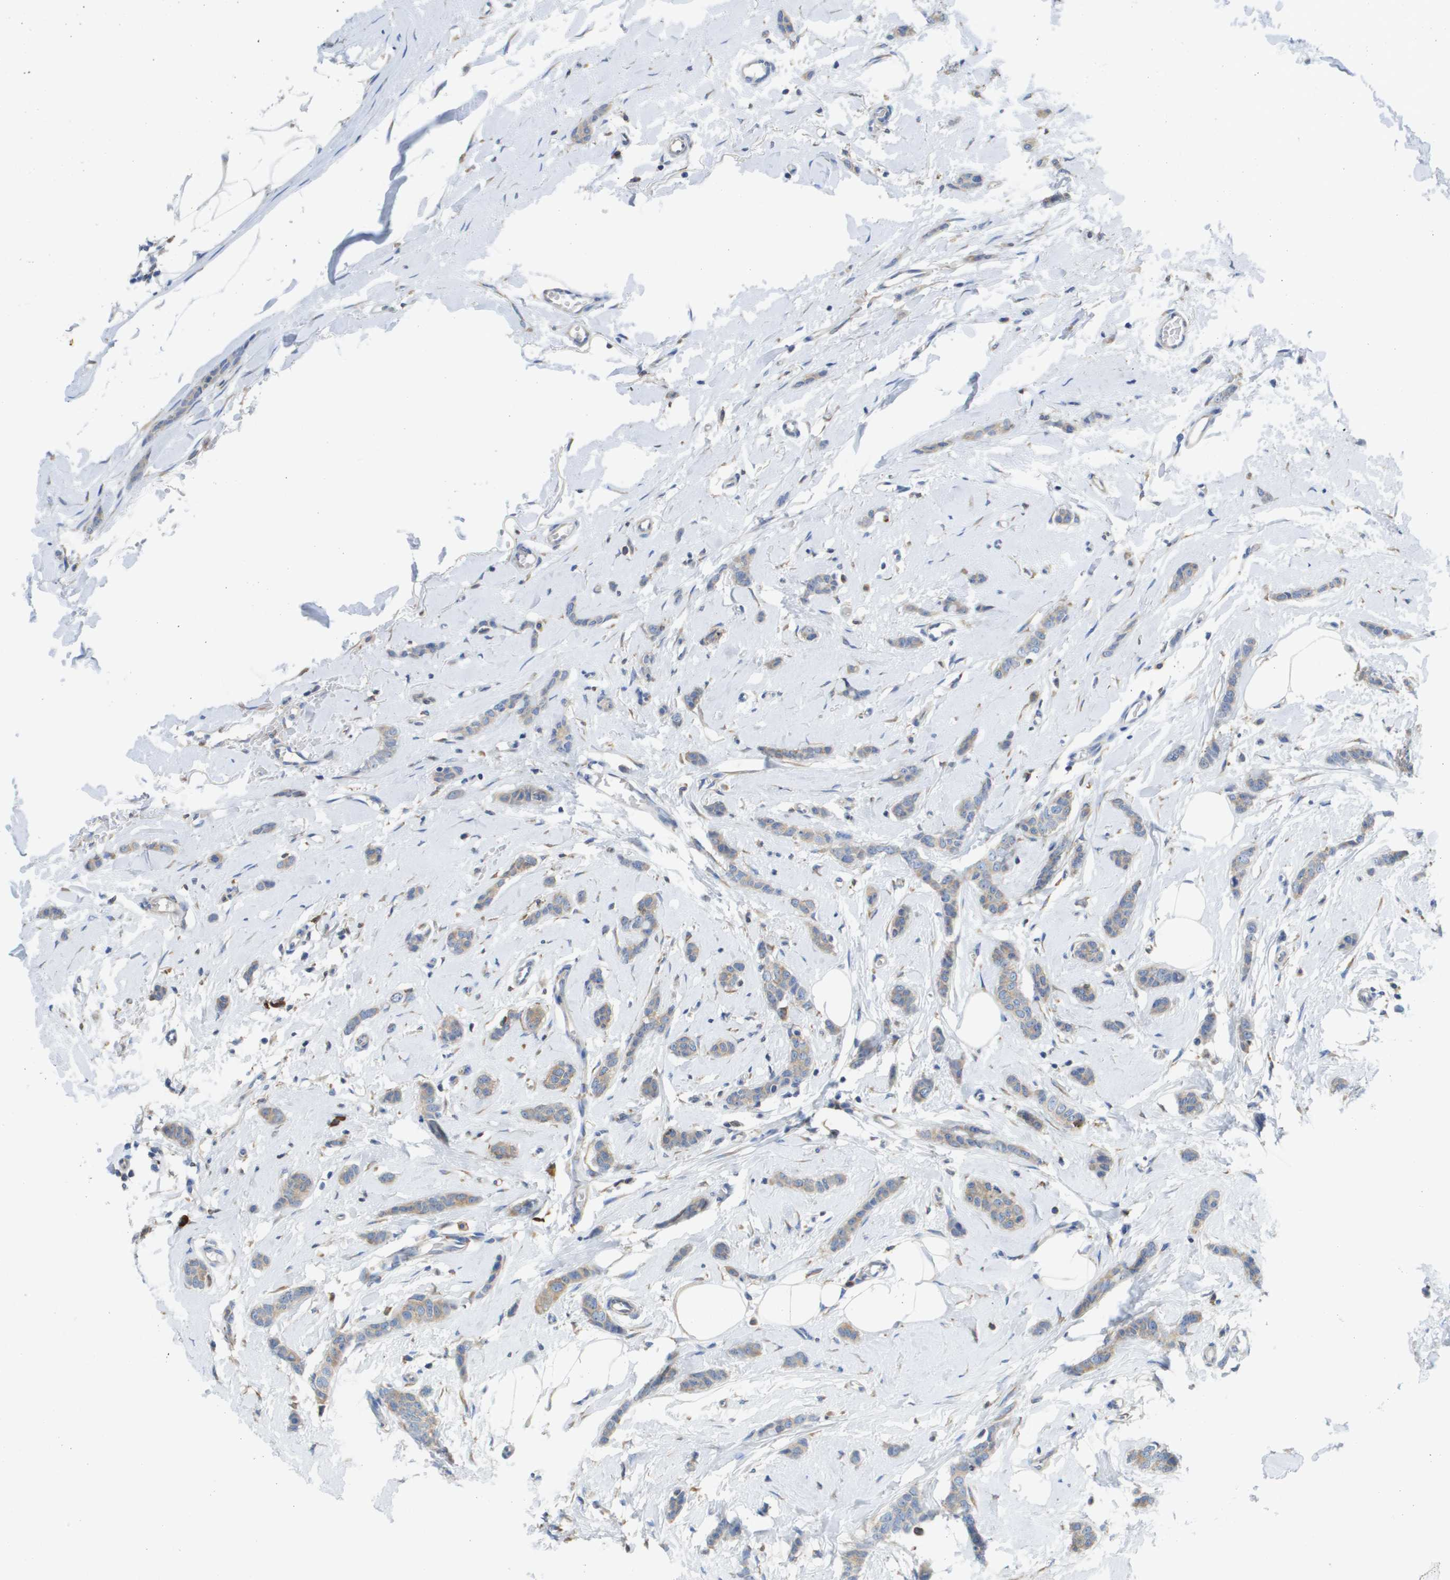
{"staining": {"intensity": "weak", "quantity": "25%-75%", "location": "cytoplasmic/membranous"}, "tissue": "breast cancer", "cell_type": "Tumor cells", "image_type": "cancer", "snomed": [{"axis": "morphology", "description": "Lobular carcinoma"}, {"axis": "topography", "description": "Skin"}, {"axis": "topography", "description": "Breast"}], "caption": "Immunohistochemical staining of human breast cancer demonstrates weak cytoplasmic/membranous protein positivity in approximately 25%-75% of tumor cells.", "gene": "SDR42E1", "patient": {"sex": "female", "age": 46}}